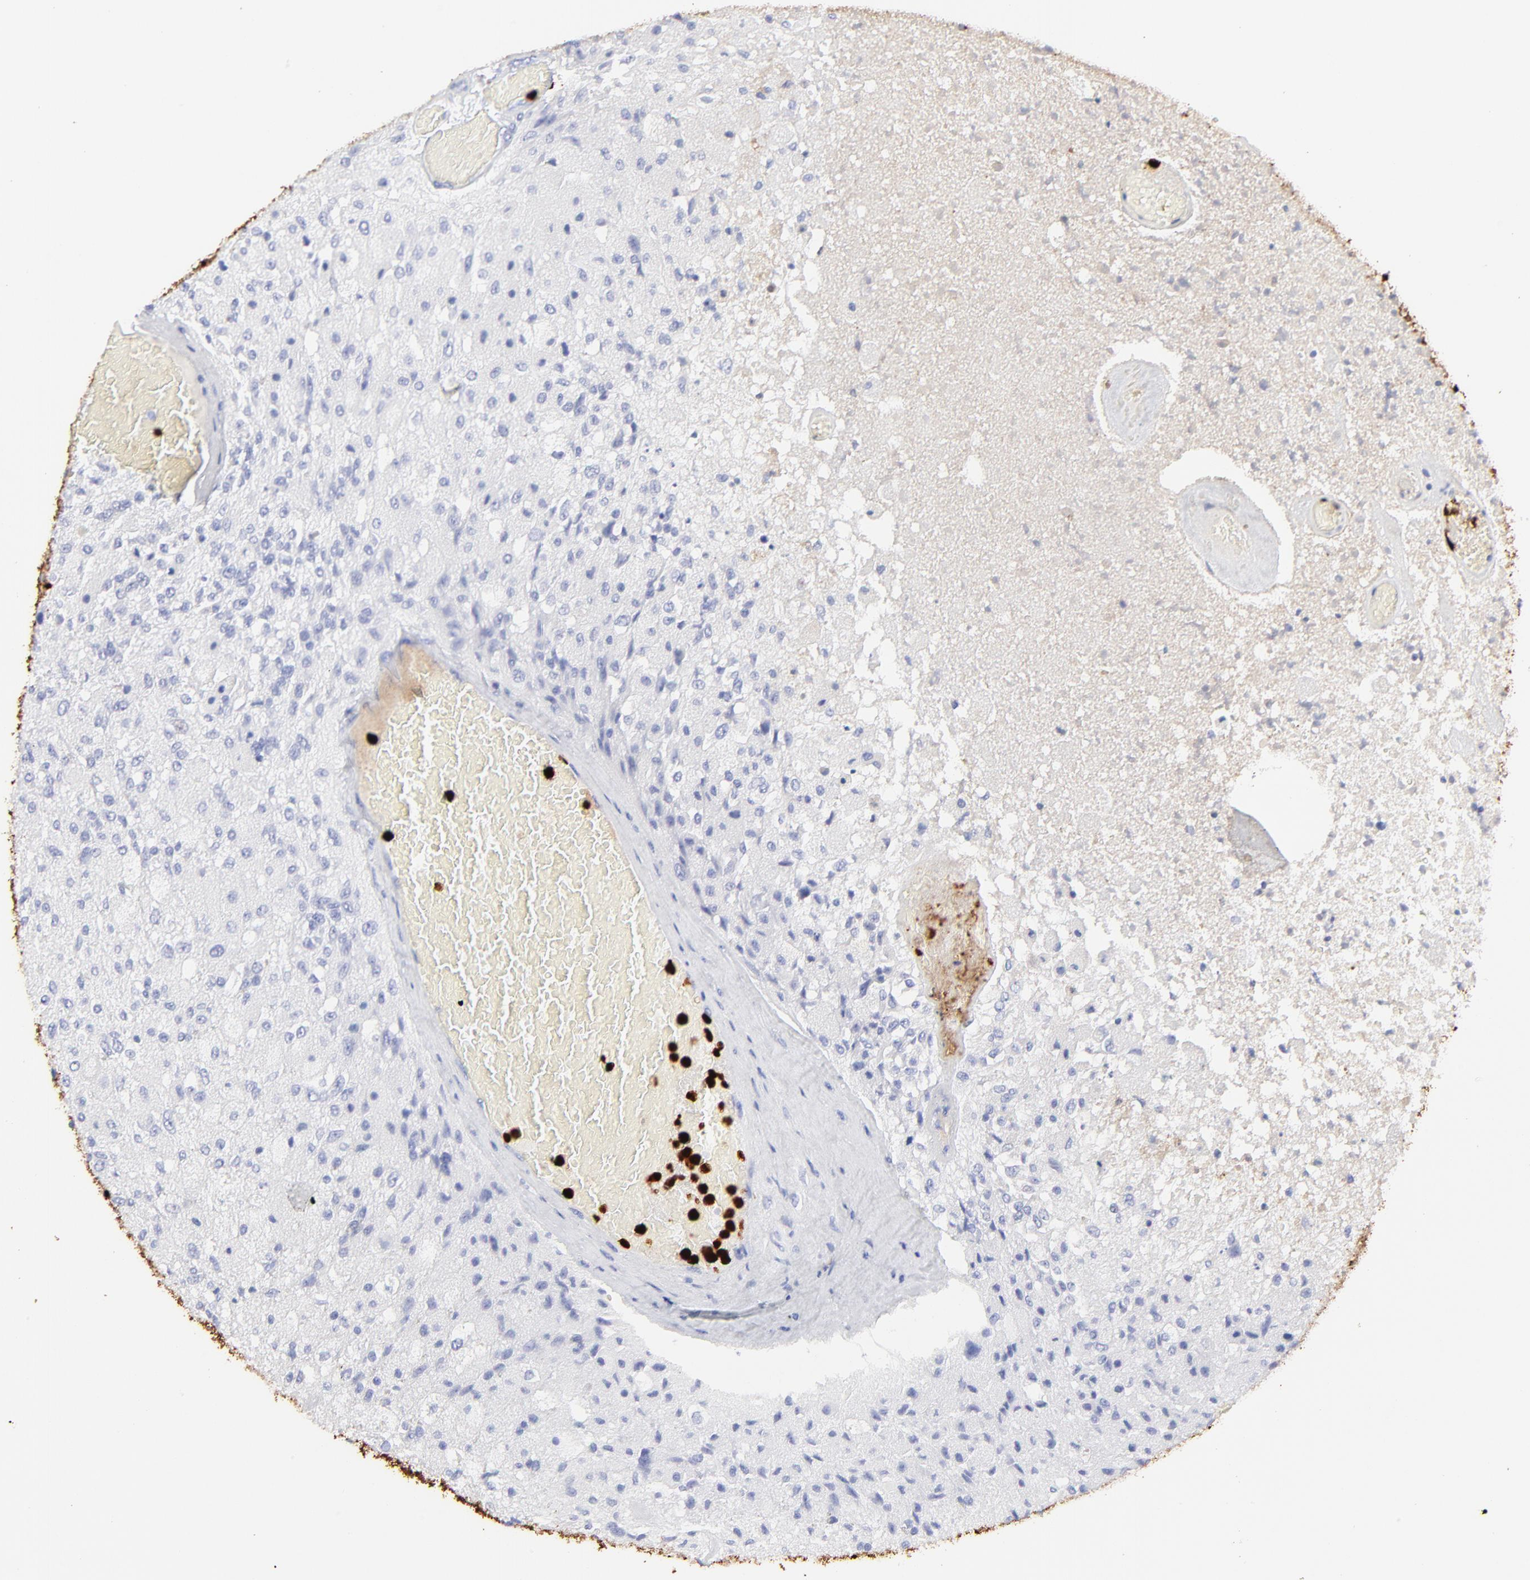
{"staining": {"intensity": "negative", "quantity": "none", "location": "none"}, "tissue": "glioma", "cell_type": "Tumor cells", "image_type": "cancer", "snomed": [{"axis": "morphology", "description": "Normal tissue, NOS"}, {"axis": "morphology", "description": "Glioma, malignant, High grade"}, {"axis": "topography", "description": "Cerebral cortex"}], "caption": "Immunohistochemistry (IHC) of glioma displays no staining in tumor cells. The staining is performed using DAB (3,3'-diaminobenzidine) brown chromogen with nuclei counter-stained in using hematoxylin.", "gene": "S100A12", "patient": {"sex": "male", "age": 77}}